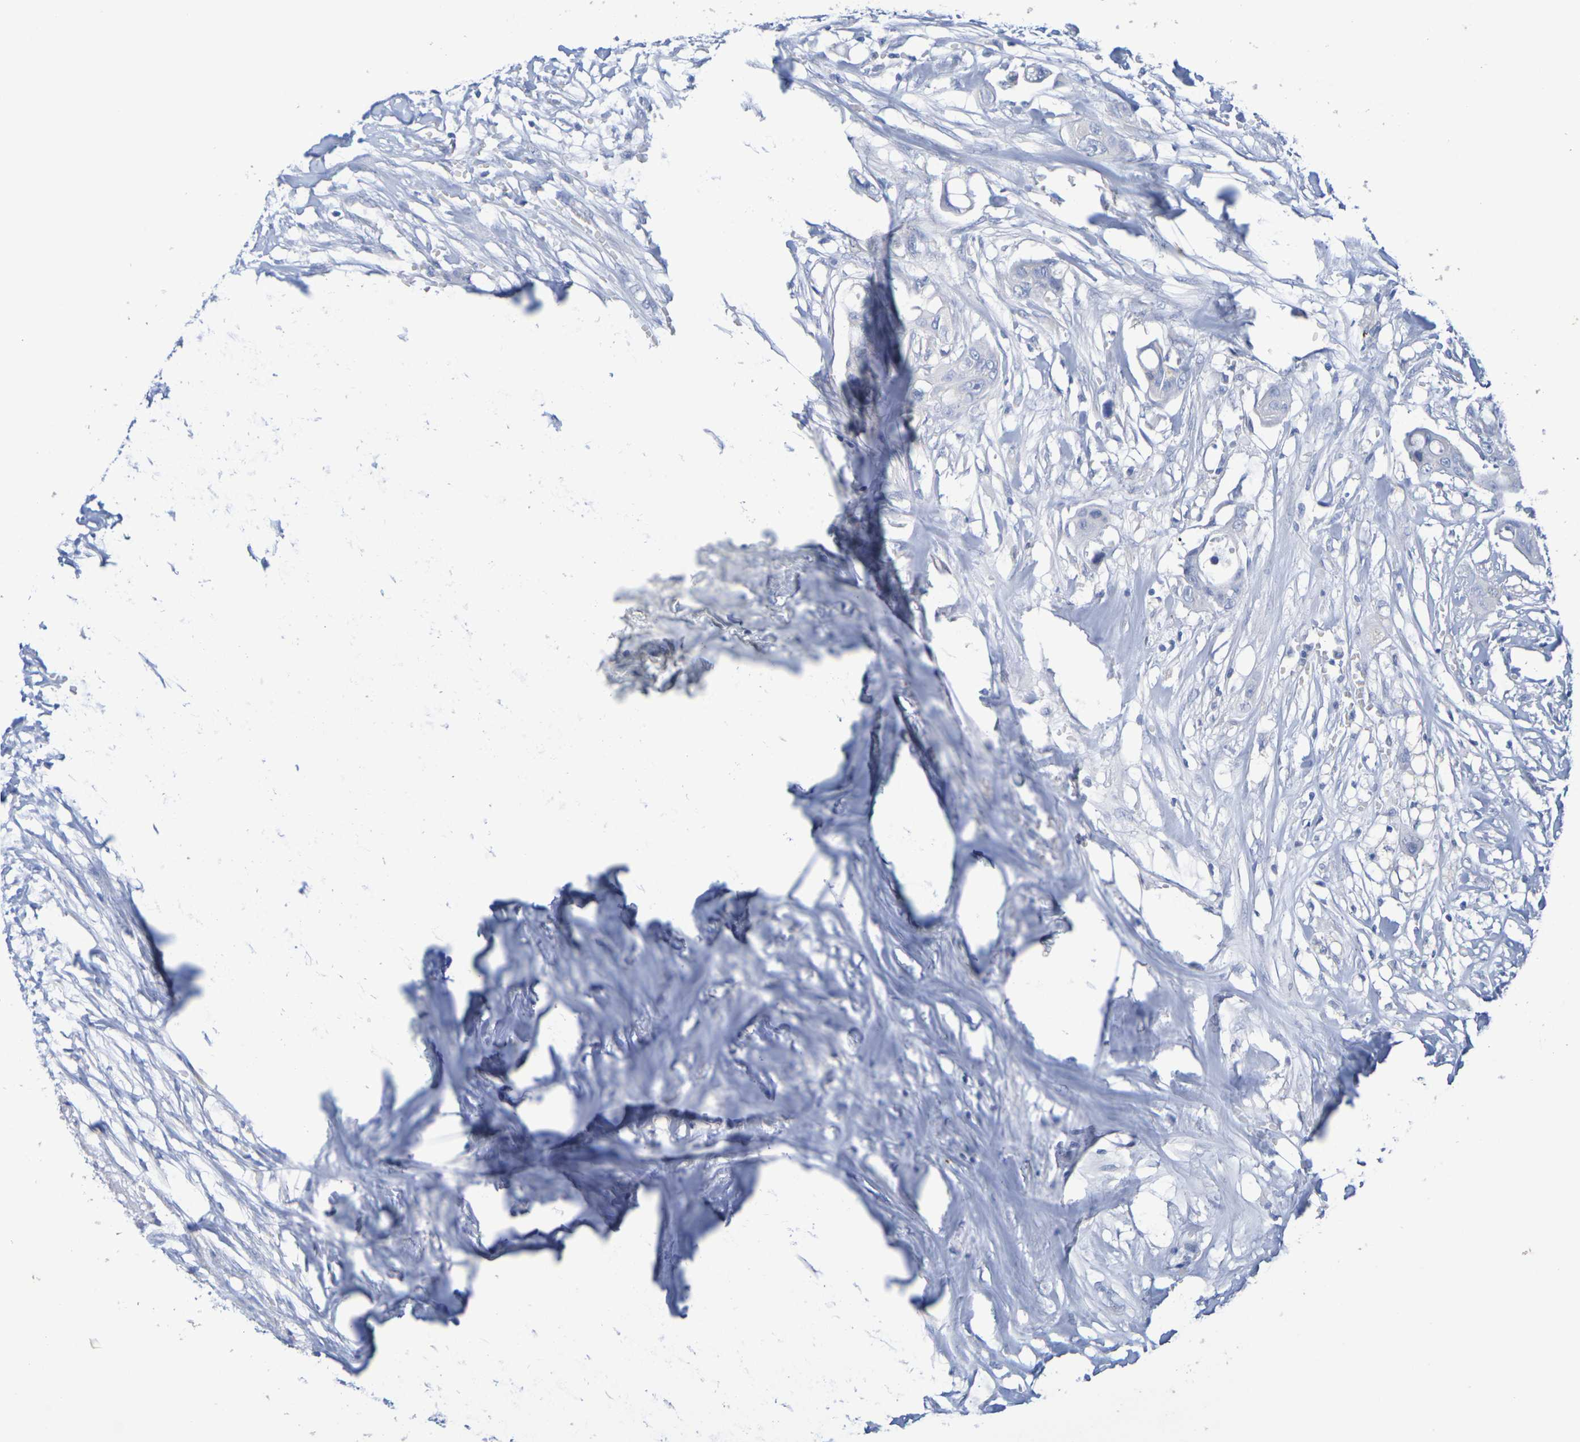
{"staining": {"intensity": "negative", "quantity": "none", "location": "none"}, "tissue": "colorectal cancer", "cell_type": "Tumor cells", "image_type": "cancer", "snomed": [{"axis": "morphology", "description": "Adenocarcinoma, NOS"}, {"axis": "topography", "description": "Colon"}], "caption": "Immunohistochemical staining of human colorectal cancer shows no significant expression in tumor cells. The staining was performed using DAB to visualize the protein expression in brown, while the nuclei were stained in blue with hematoxylin (Magnification: 20x).", "gene": "TMCC3", "patient": {"sex": "female", "age": 57}}